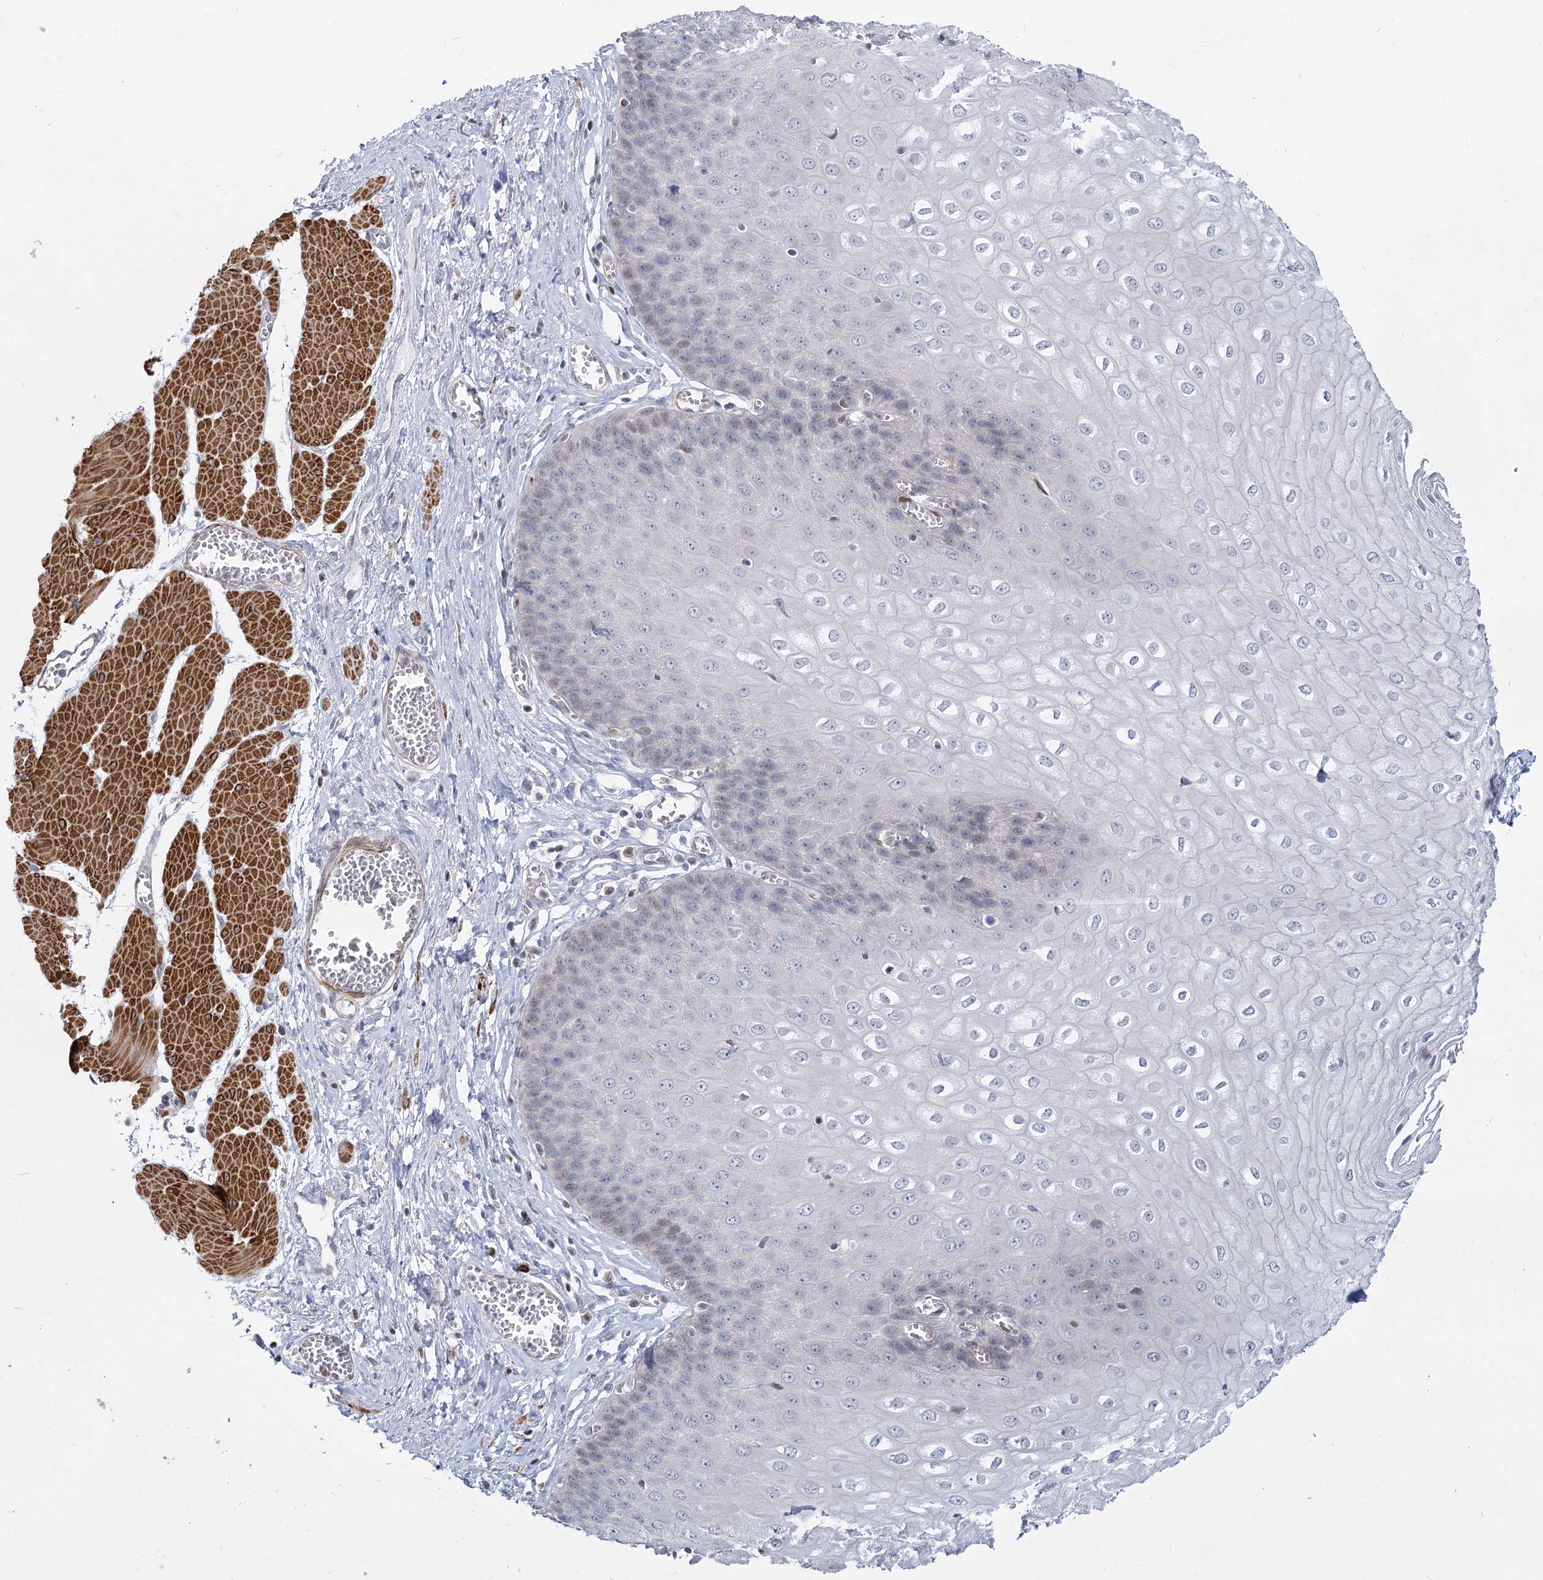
{"staining": {"intensity": "weak", "quantity": "<25%", "location": "nuclear"}, "tissue": "esophagus", "cell_type": "Squamous epithelial cells", "image_type": "normal", "snomed": [{"axis": "morphology", "description": "Normal tissue, NOS"}, {"axis": "topography", "description": "Esophagus"}], "caption": "IHC of benign human esophagus demonstrates no positivity in squamous epithelial cells.", "gene": "ARSI", "patient": {"sex": "male", "age": 60}}